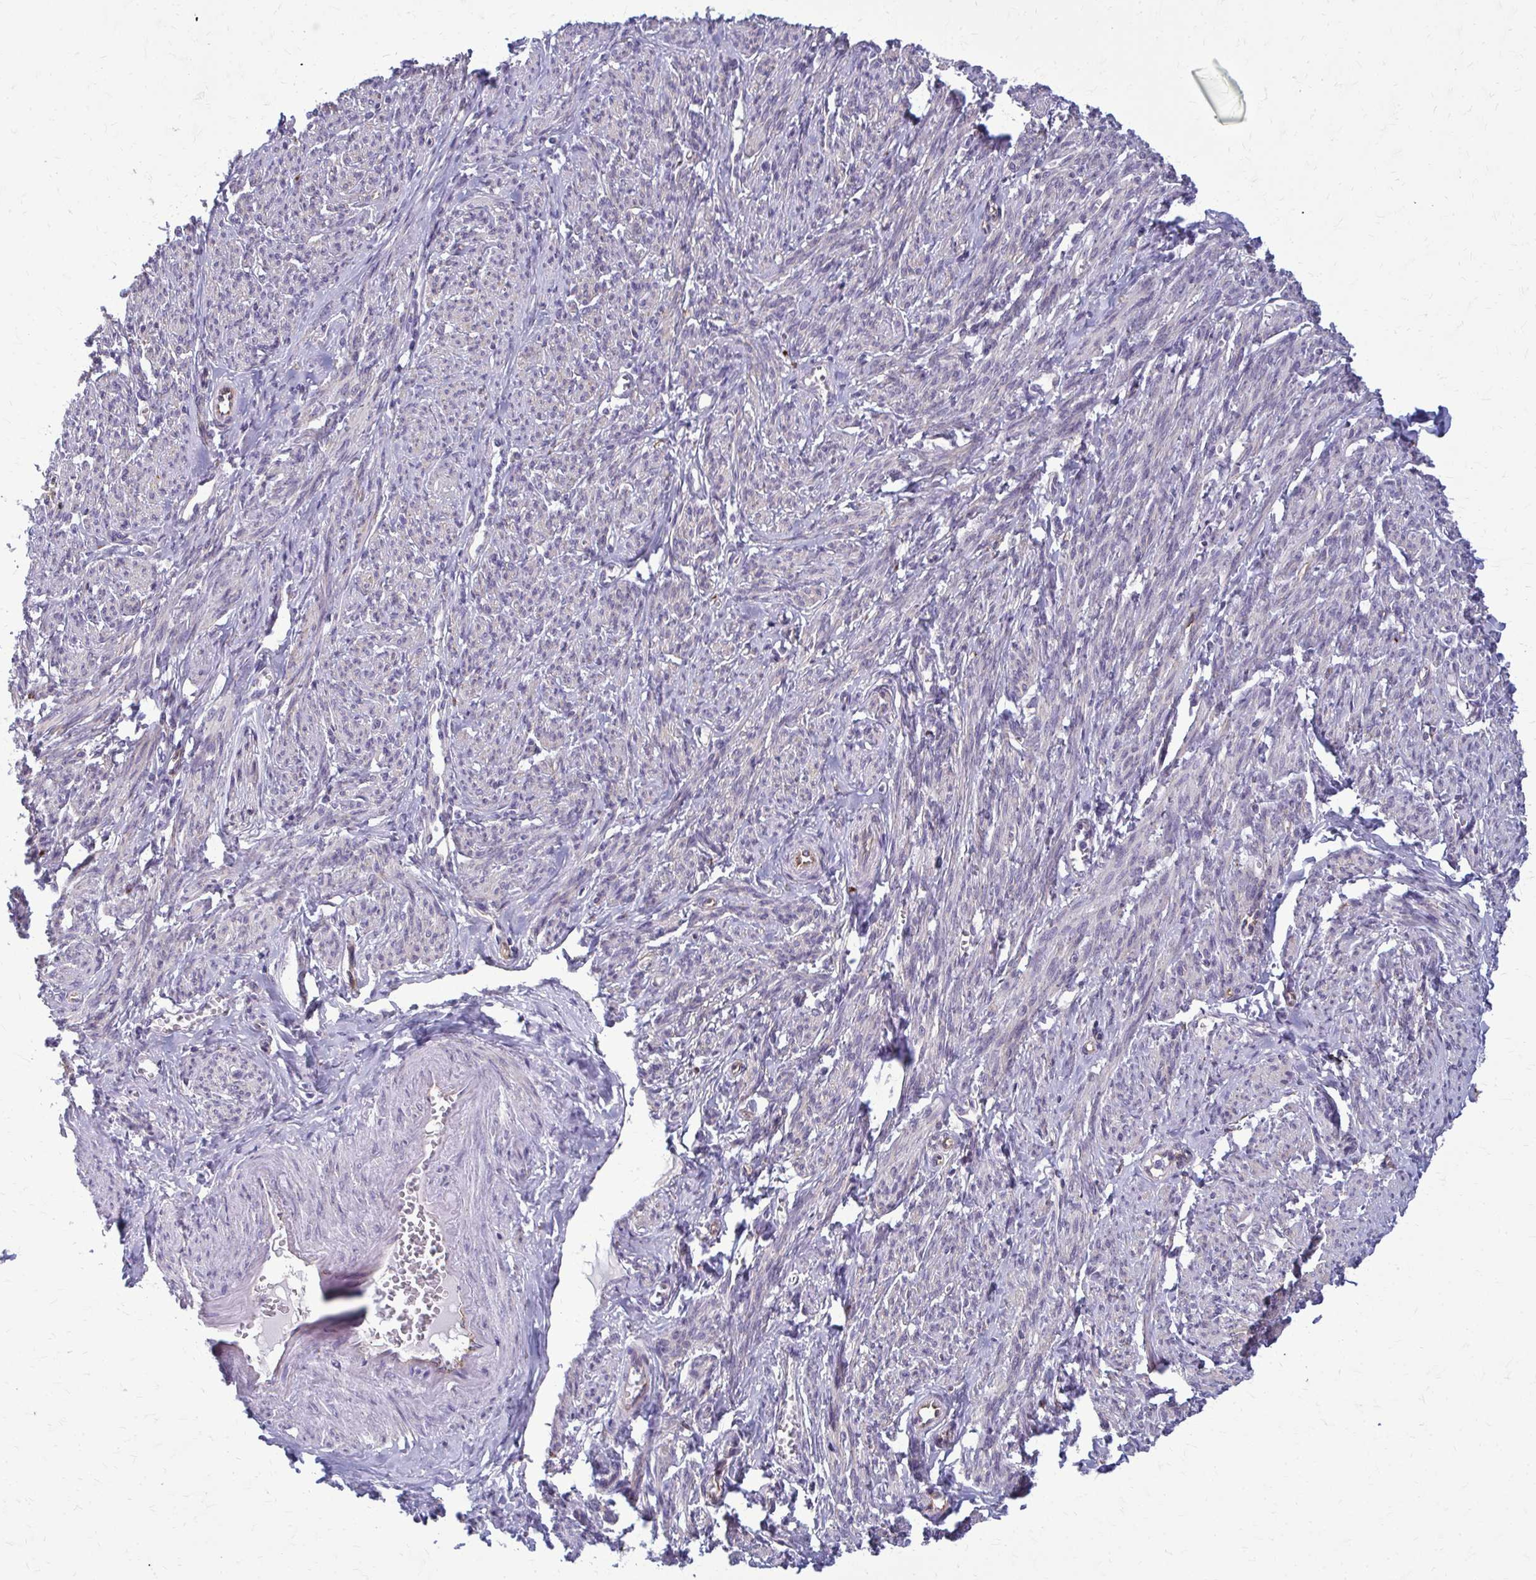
{"staining": {"intensity": "negative", "quantity": "none", "location": "none"}, "tissue": "smooth muscle", "cell_type": "Smooth muscle cells", "image_type": "normal", "snomed": [{"axis": "morphology", "description": "Normal tissue, NOS"}, {"axis": "topography", "description": "Smooth muscle"}], "caption": "IHC of unremarkable human smooth muscle reveals no expression in smooth muscle cells.", "gene": "DEPP1", "patient": {"sex": "female", "age": 65}}